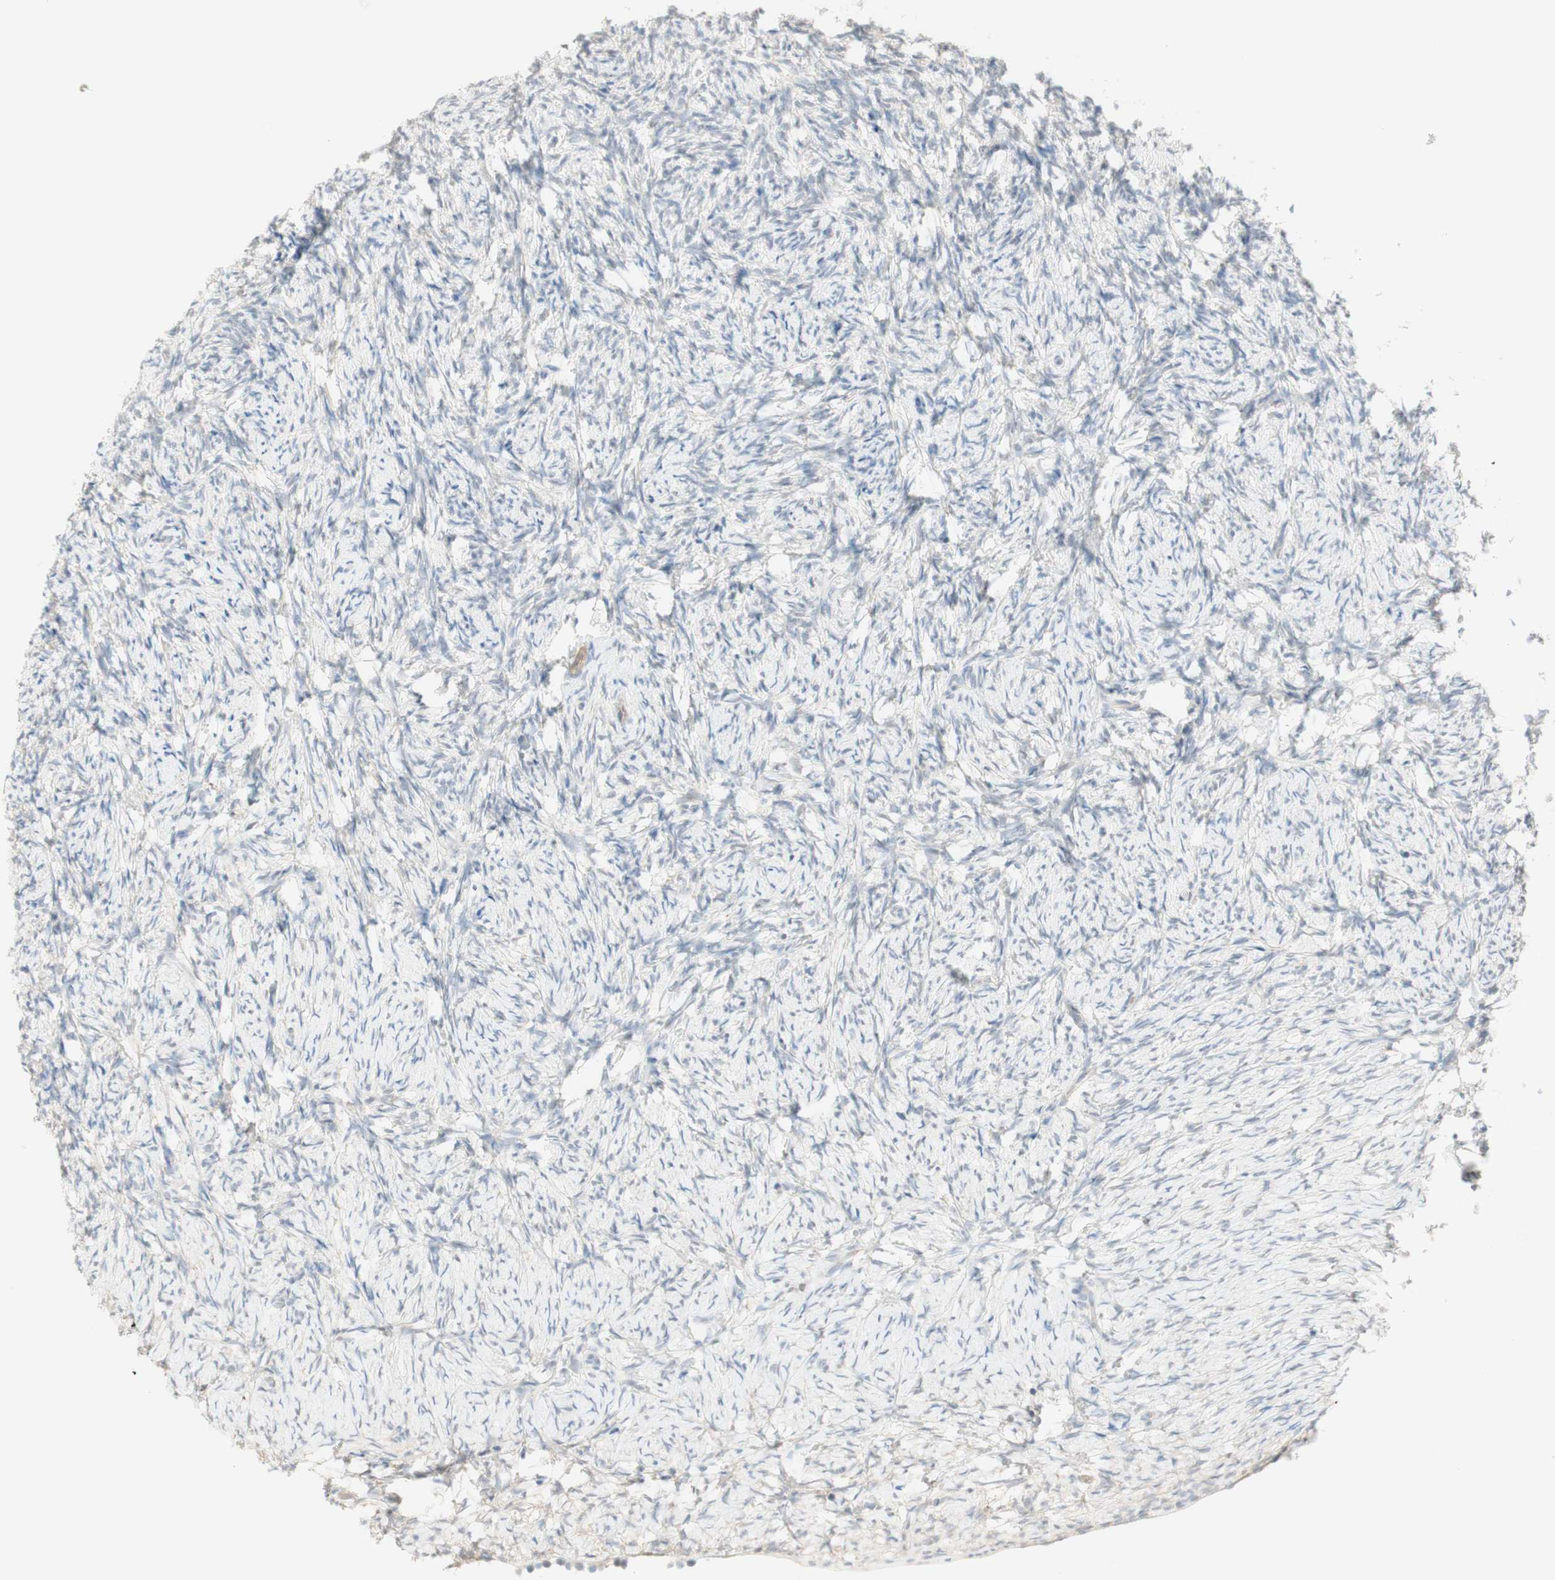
{"staining": {"intensity": "weak", "quantity": ">75%", "location": "cytoplasmic/membranous,nuclear"}, "tissue": "ovary", "cell_type": "Follicle cells", "image_type": "normal", "snomed": [{"axis": "morphology", "description": "Normal tissue, NOS"}, {"axis": "topography", "description": "Ovary"}], "caption": "Human ovary stained for a protein (brown) demonstrates weak cytoplasmic/membranous,nuclear positive staining in about >75% of follicle cells.", "gene": "RFNG", "patient": {"sex": "female", "age": 60}}